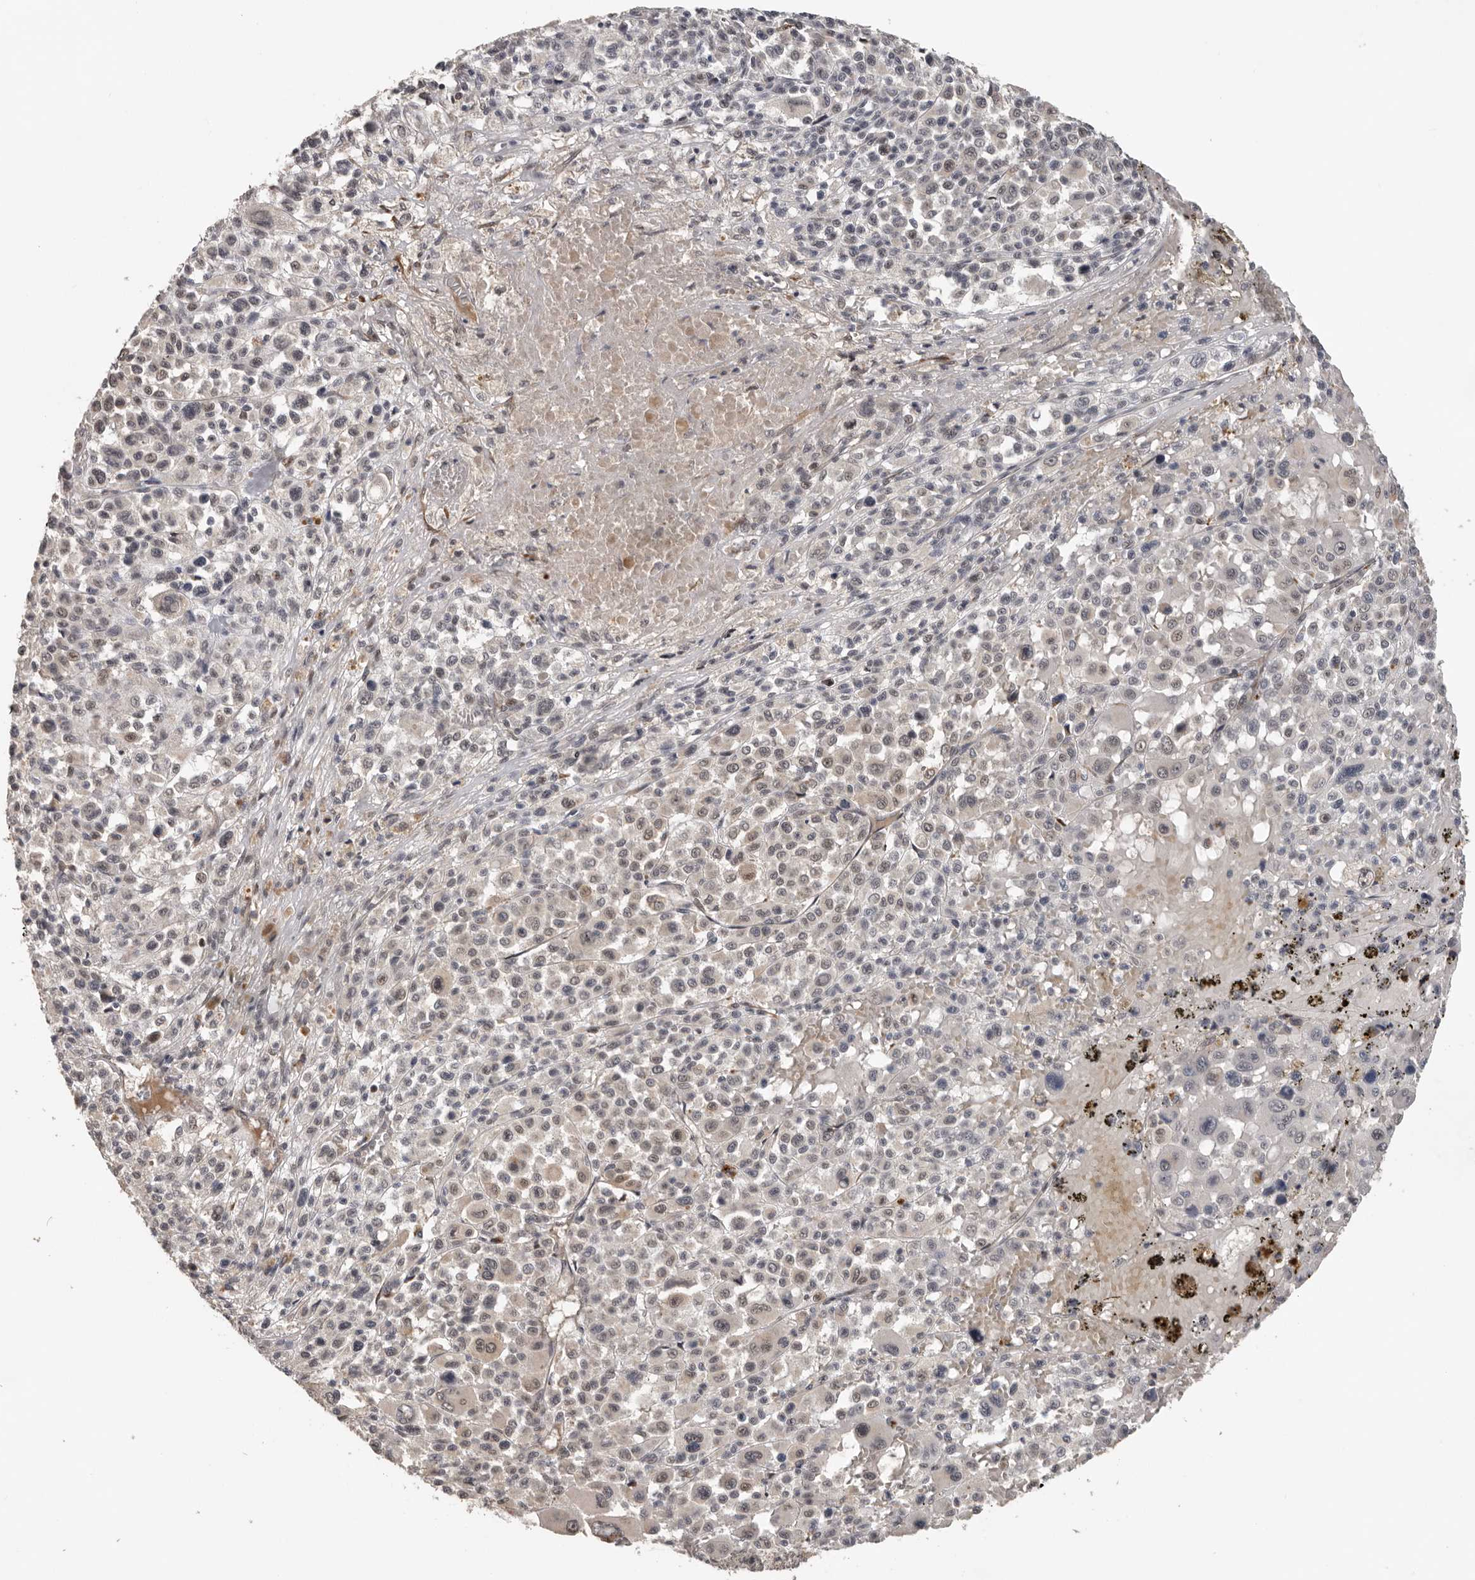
{"staining": {"intensity": "weak", "quantity": ">75%", "location": "nuclear"}, "tissue": "melanoma", "cell_type": "Tumor cells", "image_type": "cancer", "snomed": [{"axis": "morphology", "description": "Malignant melanoma, Metastatic site"}, {"axis": "topography", "description": "Skin"}], "caption": "Human malignant melanoma (metastatic site) stained with a protein marker exhibits weak staining in tumor cells.", "gene": "HENMT1", "patient": {"sex": "female", "age": 74}}